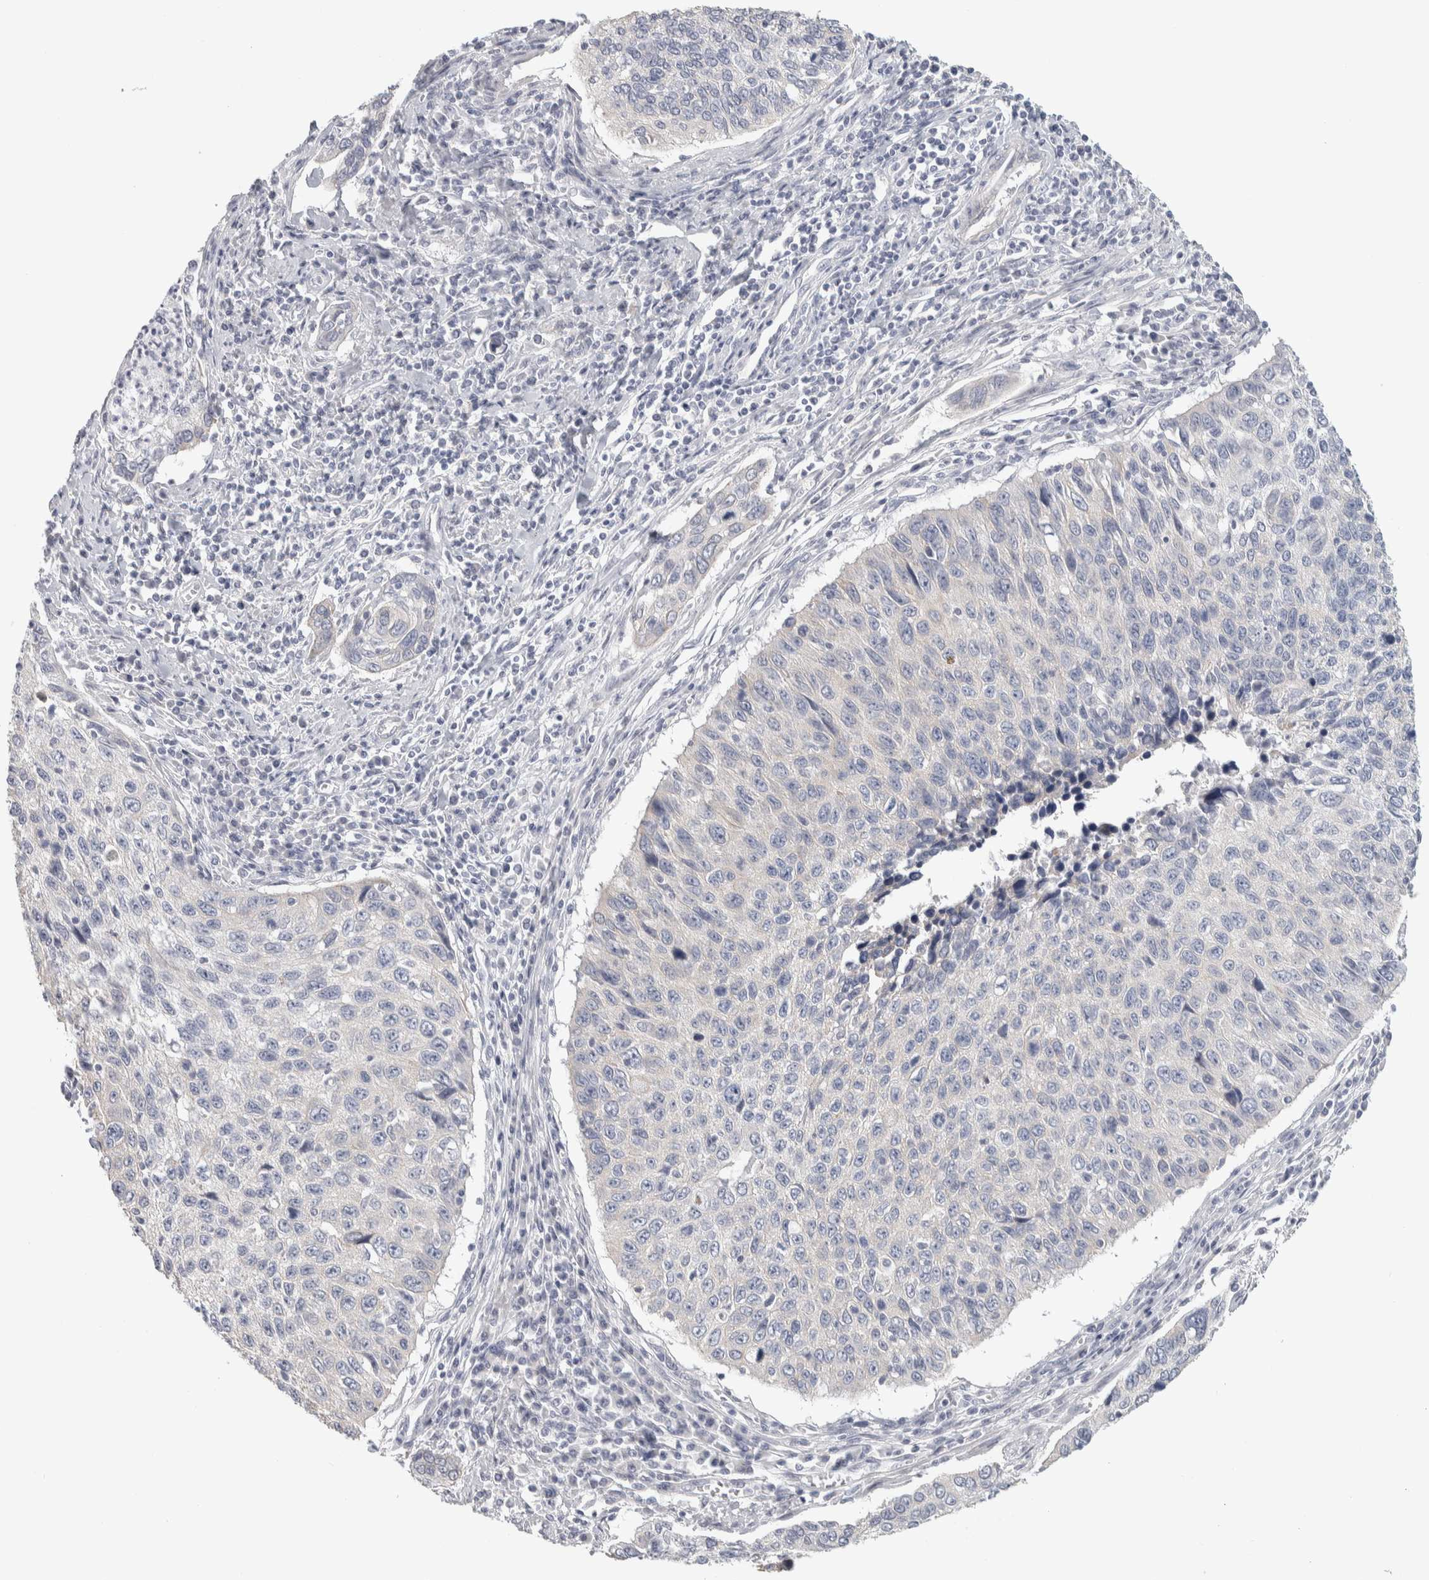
{"staining": {"intensity": "negative", "quantity": "none", "location": "none"}, "tissue": "cervical cancer", "cell_type": "Tumor cells", "image_type": "cancer", "snomed": [{"axis": "morphology", "description": "Squamous cell carcinoma, NOS"}, {"axis": "topography", "description": "Cervix"}], "caption": "A photomicrograph of squamous cell carcinoma (cervical) stained for a protein displays no brown staining in tumor cells.", "gene": "DCXR", "patient": {"sex": "female", "age": 53}}